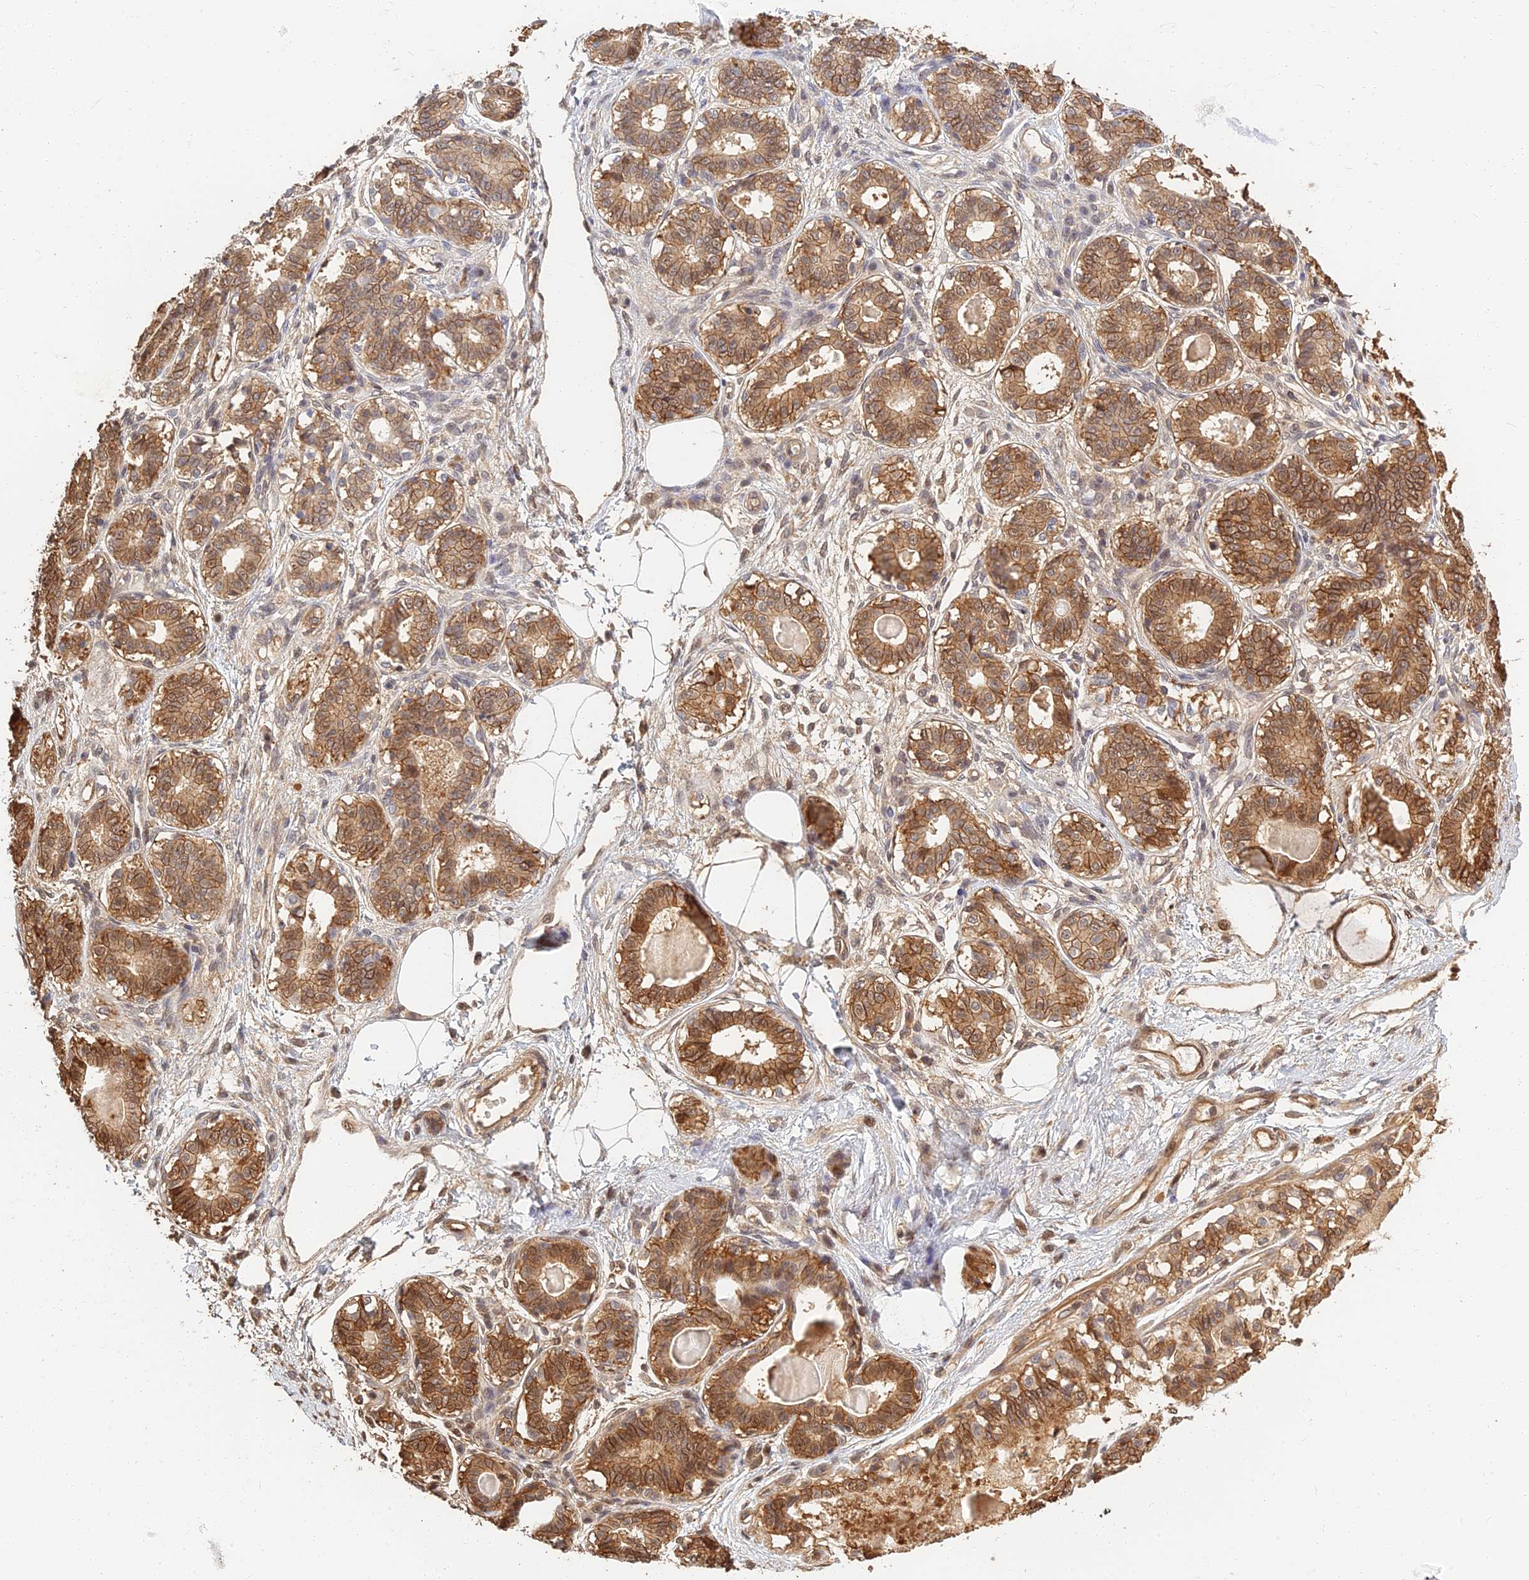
{"staining": {"intensity": "moderate", "quantity": "25%-75%", "location": "cytoplasmic/membranous"}, "tissue": "breast", "cell_type": "Adipocytes", "image_type": "normal", "snomed": [{"axis": "morphology", "description": "Normal tissue, NOS"}, {"axis": "topography", "description": "Breast"}], "caption": "A brown stain highlights moderate cytoplasmic/membranous positivity of a protein in adipocytes of unremarkable breast. The protein of interest is shown in brown color, while the nuclei are stained blue.", "gene": "LRRN3", "patient": {"sex": "female", "age": 45}}